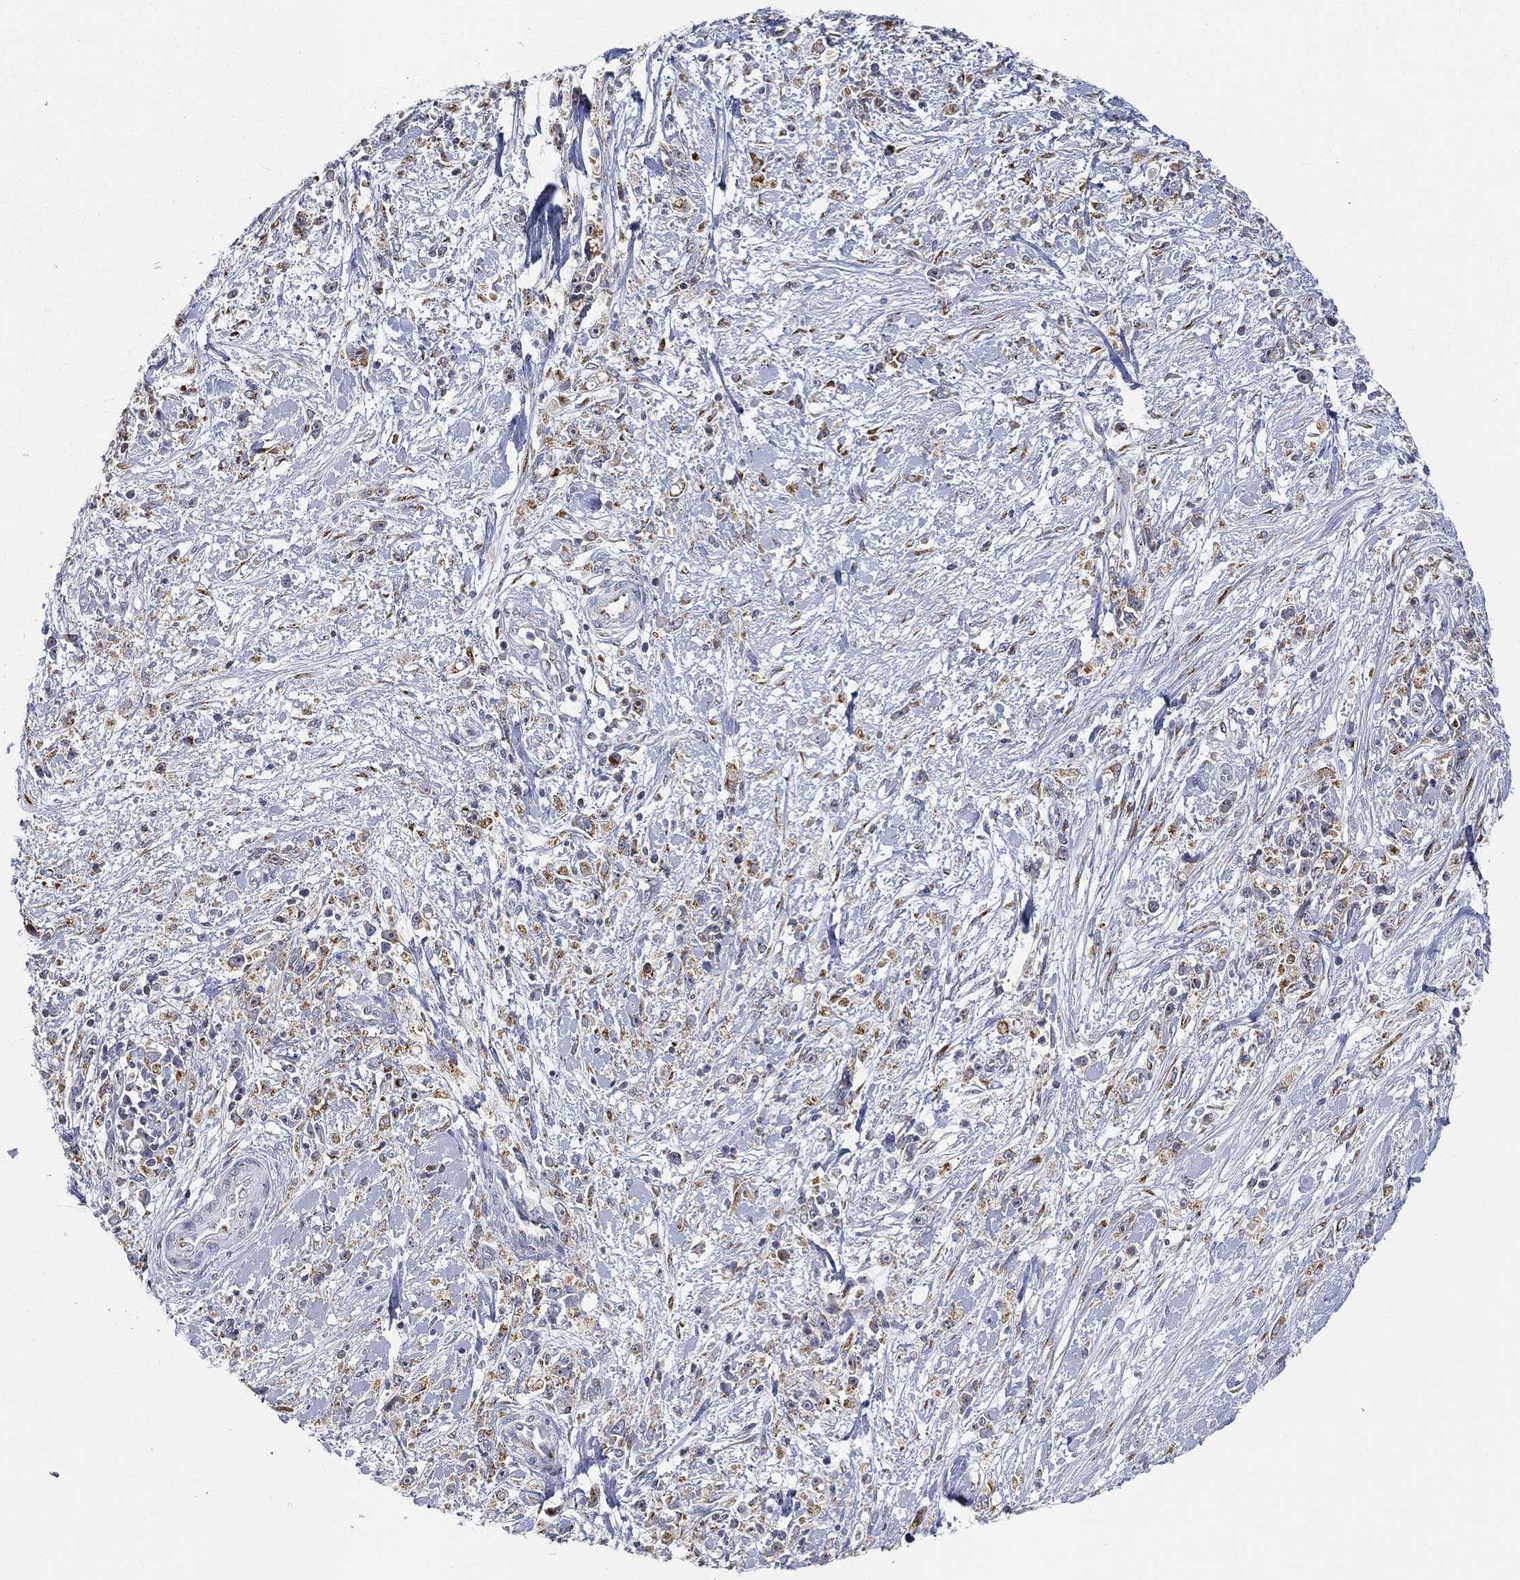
{"staining": {"intensity": "moderate", "quantity": "<25%", "location": "cytoplasmic/membranous"}, "tissue": "stomach cancer", "cell_type": "Tumor cells", "image_type": "cancer", "snomed": [{"axis": "morphology", "description": "Adenocarcinoma, NOS"}, {"axis": "topography", "description": "Stomach"}], "caption": "Immunohistochemical staining of human stomach cancer (adenocarcinoma) reveals low levels of moderate cytoplasmic/membranous expression in about <25% of tumor cells.", "gene": "TICAM1", "patient": {"sex": "female", "age": 59}}